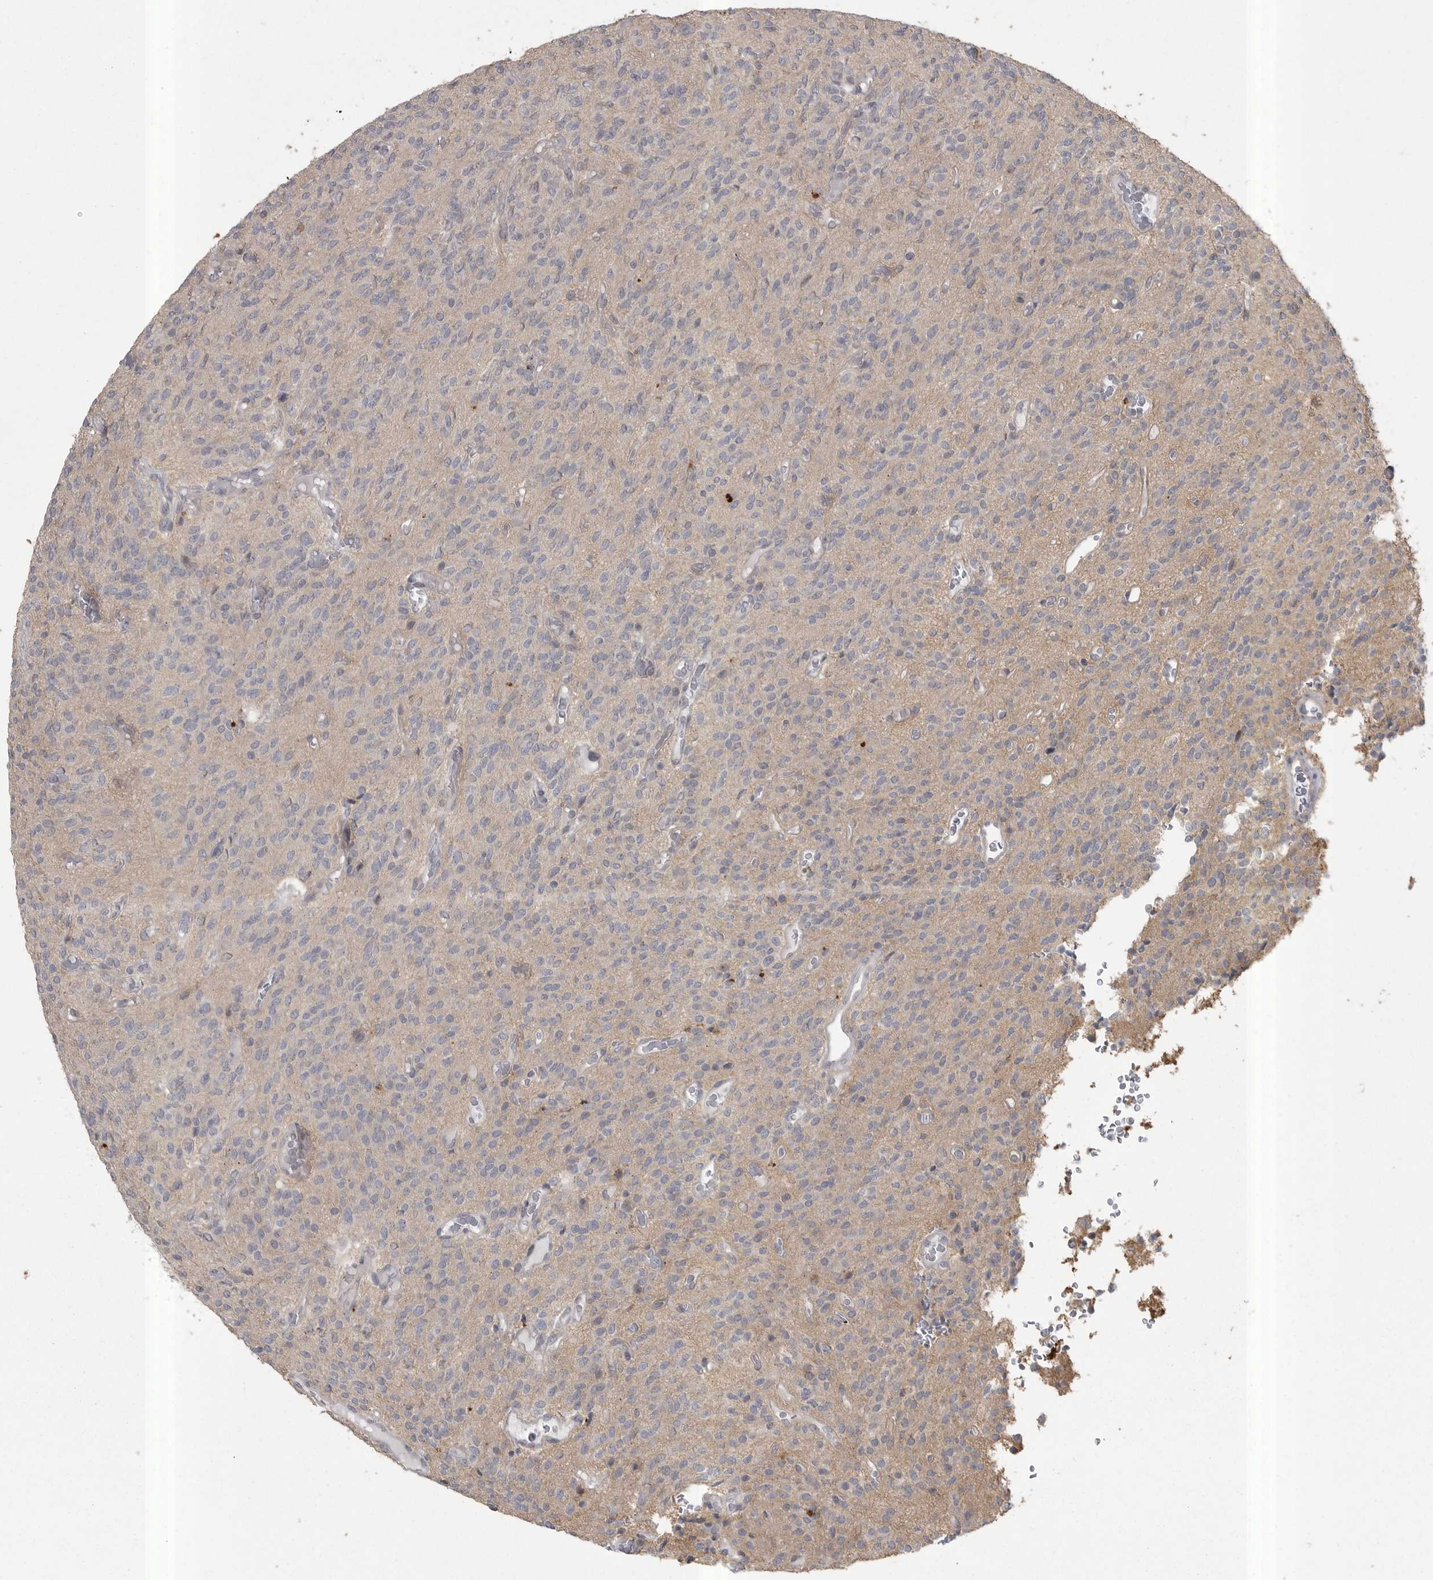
{"staining": {"intensity": "negative", "quantity": "none", "location": "none"}, "tissue": "glioma", "cell_type": "Tumor cells", "image_type": "cancer", "snomed": [{"axis": "morphology", "description": "Glioma, malignant, High grade"}, {"axis": "topography", "description": "Brain"}], "caption": "This is an IHC micrograph of human malignant glioma (high-grade). There is no positivity in tumor cells.", "gene": "PHF13", "patient": {"sex": "male", "age": 34}}